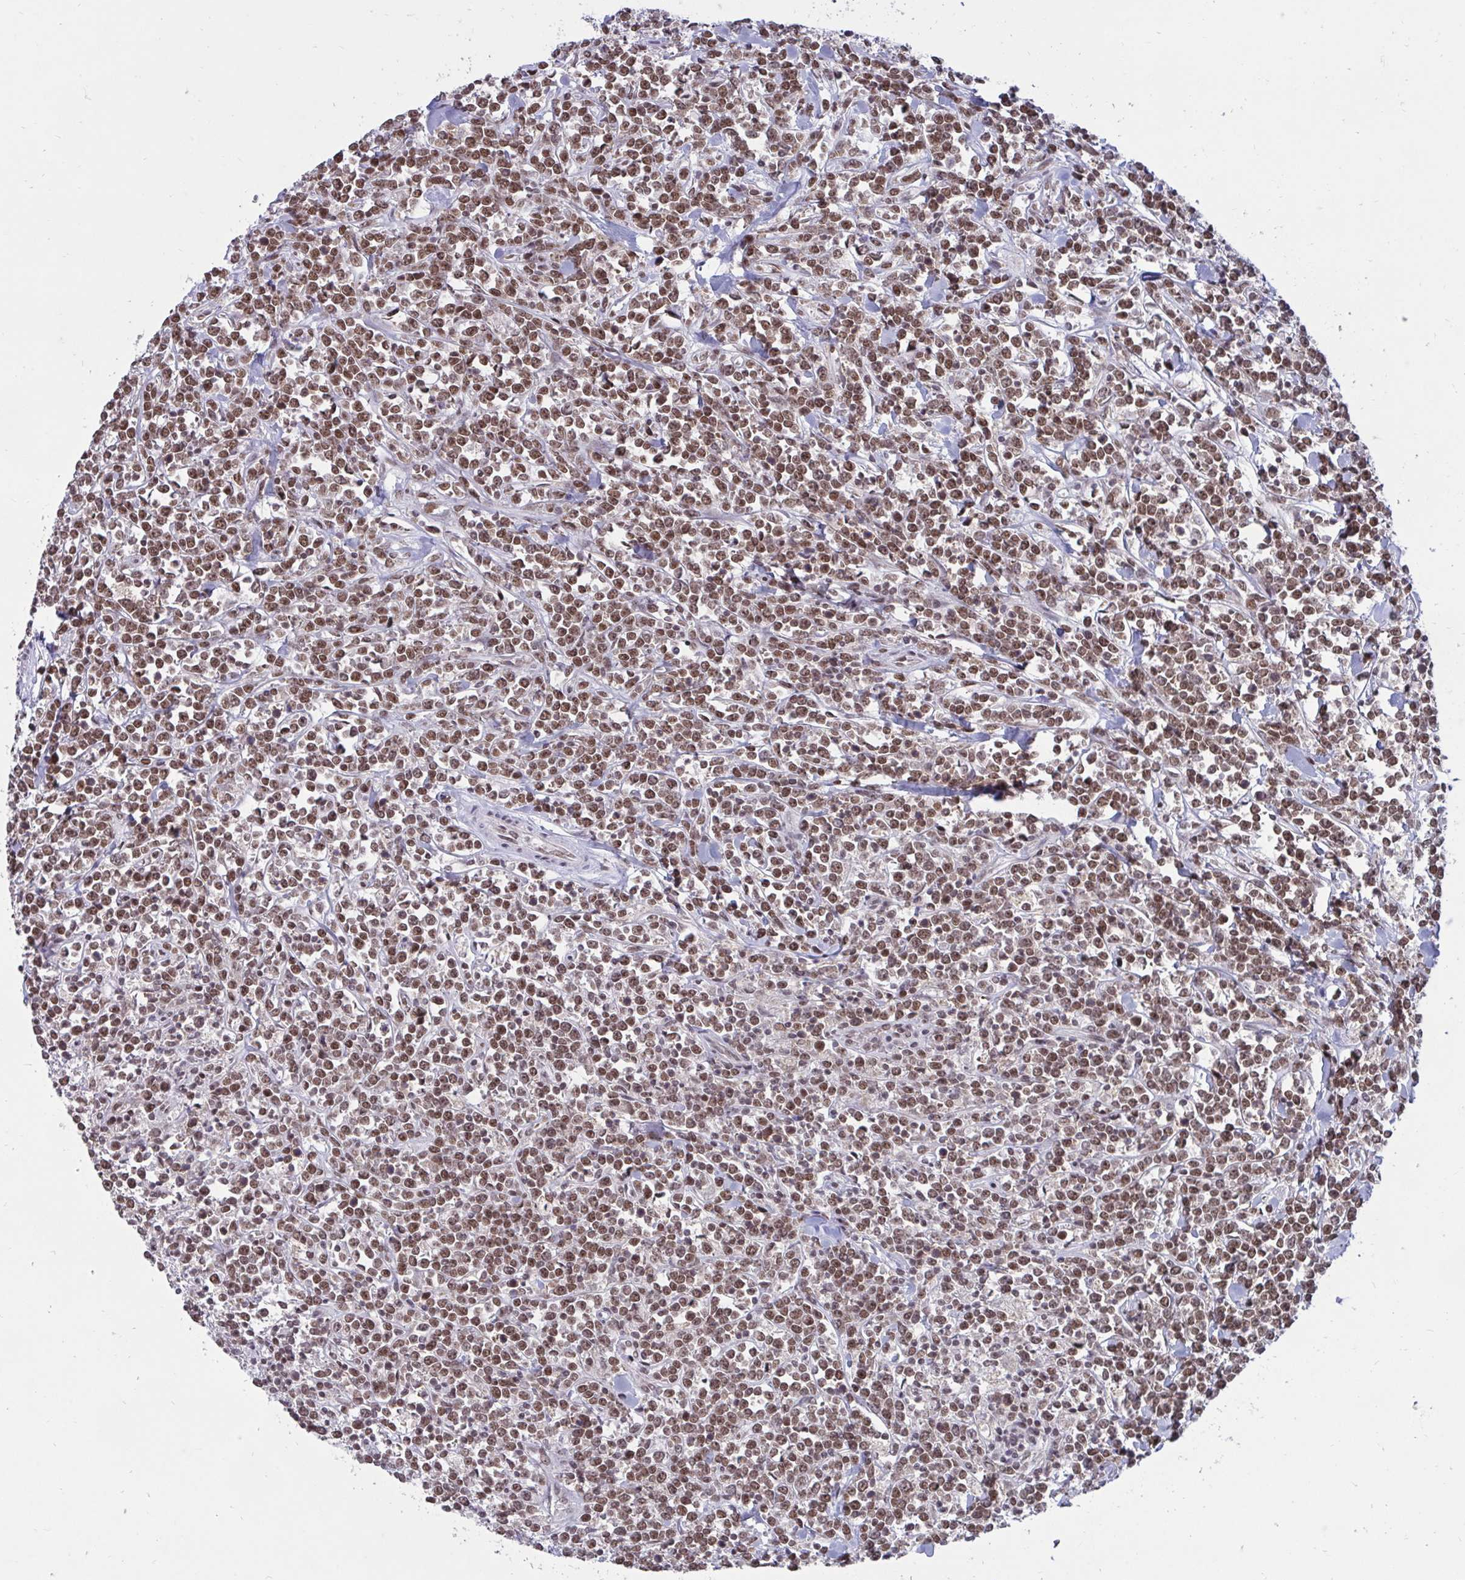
{"staining": {"intensity": "moderate", "quantity": ">75%", "location": "nuclear"}, "tissue": "lymphoma", "cell_type": "Tumor cells", "image_type": "cancer", "snomed": [{"axis": "morphology", "description": "Malignant lymphoma, non-Hodgkin's type, High grade"}, {"axis": "topography", "description": "Small intestine"}, {"axis": "topography", "description": "Colon"}], "caption": "Immunohistochemistry (IHC) of malignant lymphoma, non-Hodgkin's type (high-grade) demonstrates medium levels of moderate nuclear positivity in about >75% of tumor cells. (Brightfield microscopy of DAB IHC at high magnification).", "gene": "PHF10", "patient": {"sex": "male", "age": 8}}